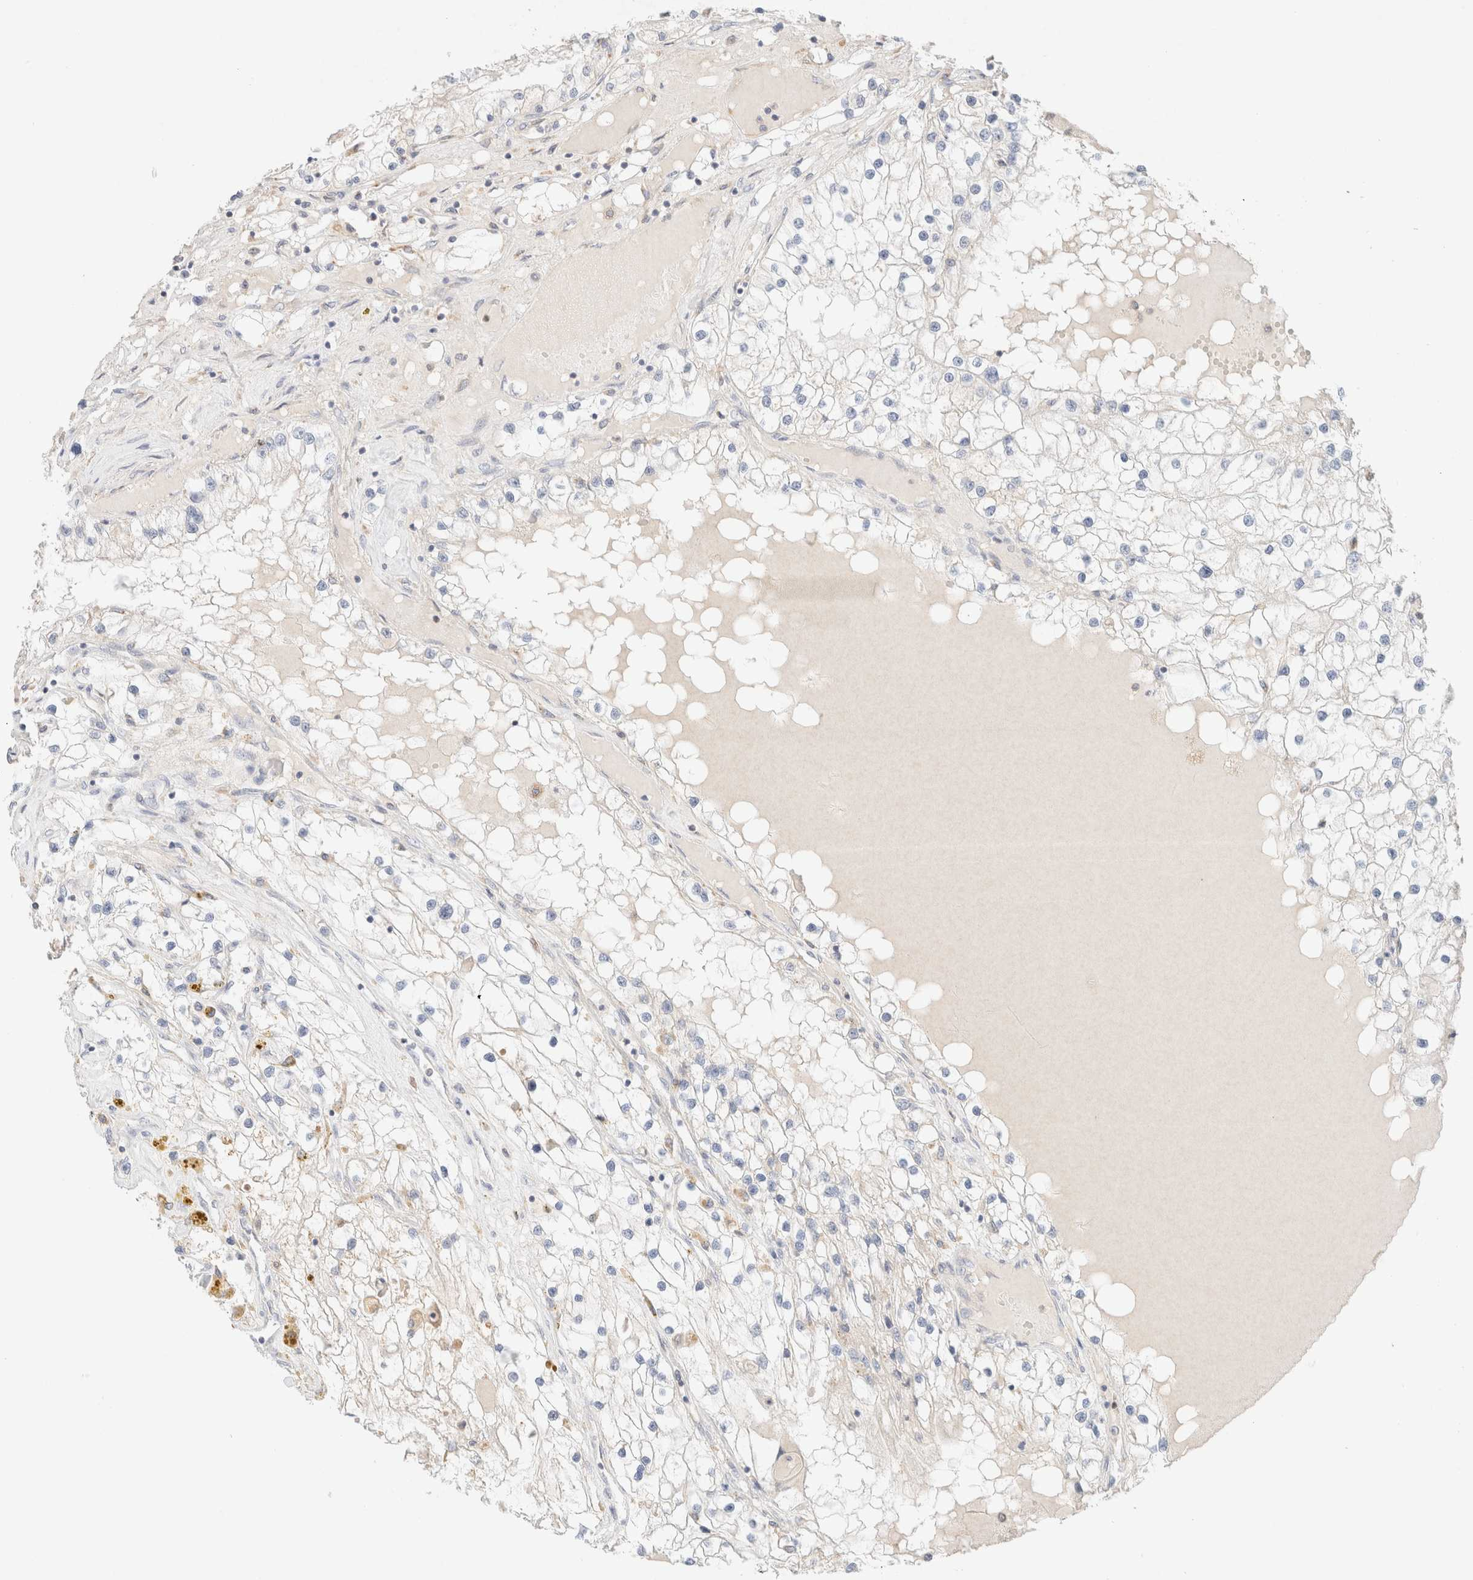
{"staining": {"intensity": "negative", "quantity": "none", "location": "none"}, "tissue": "renal cancer", "cell_type": "Tumor cells", "image_type": "cancer", "snomed": [{"axis": "morphology", "description": "Adenocarcinoma, NOS"}, {"axis": "topography", "description": "Kidney"}], "caption": "Renal cancer (adenocarcinoma) was stained to show a protein in brown. There is no significant positivity in tumor cells.", "gene": "SARM1", "patient": {"sex": "male", "age": 68}}